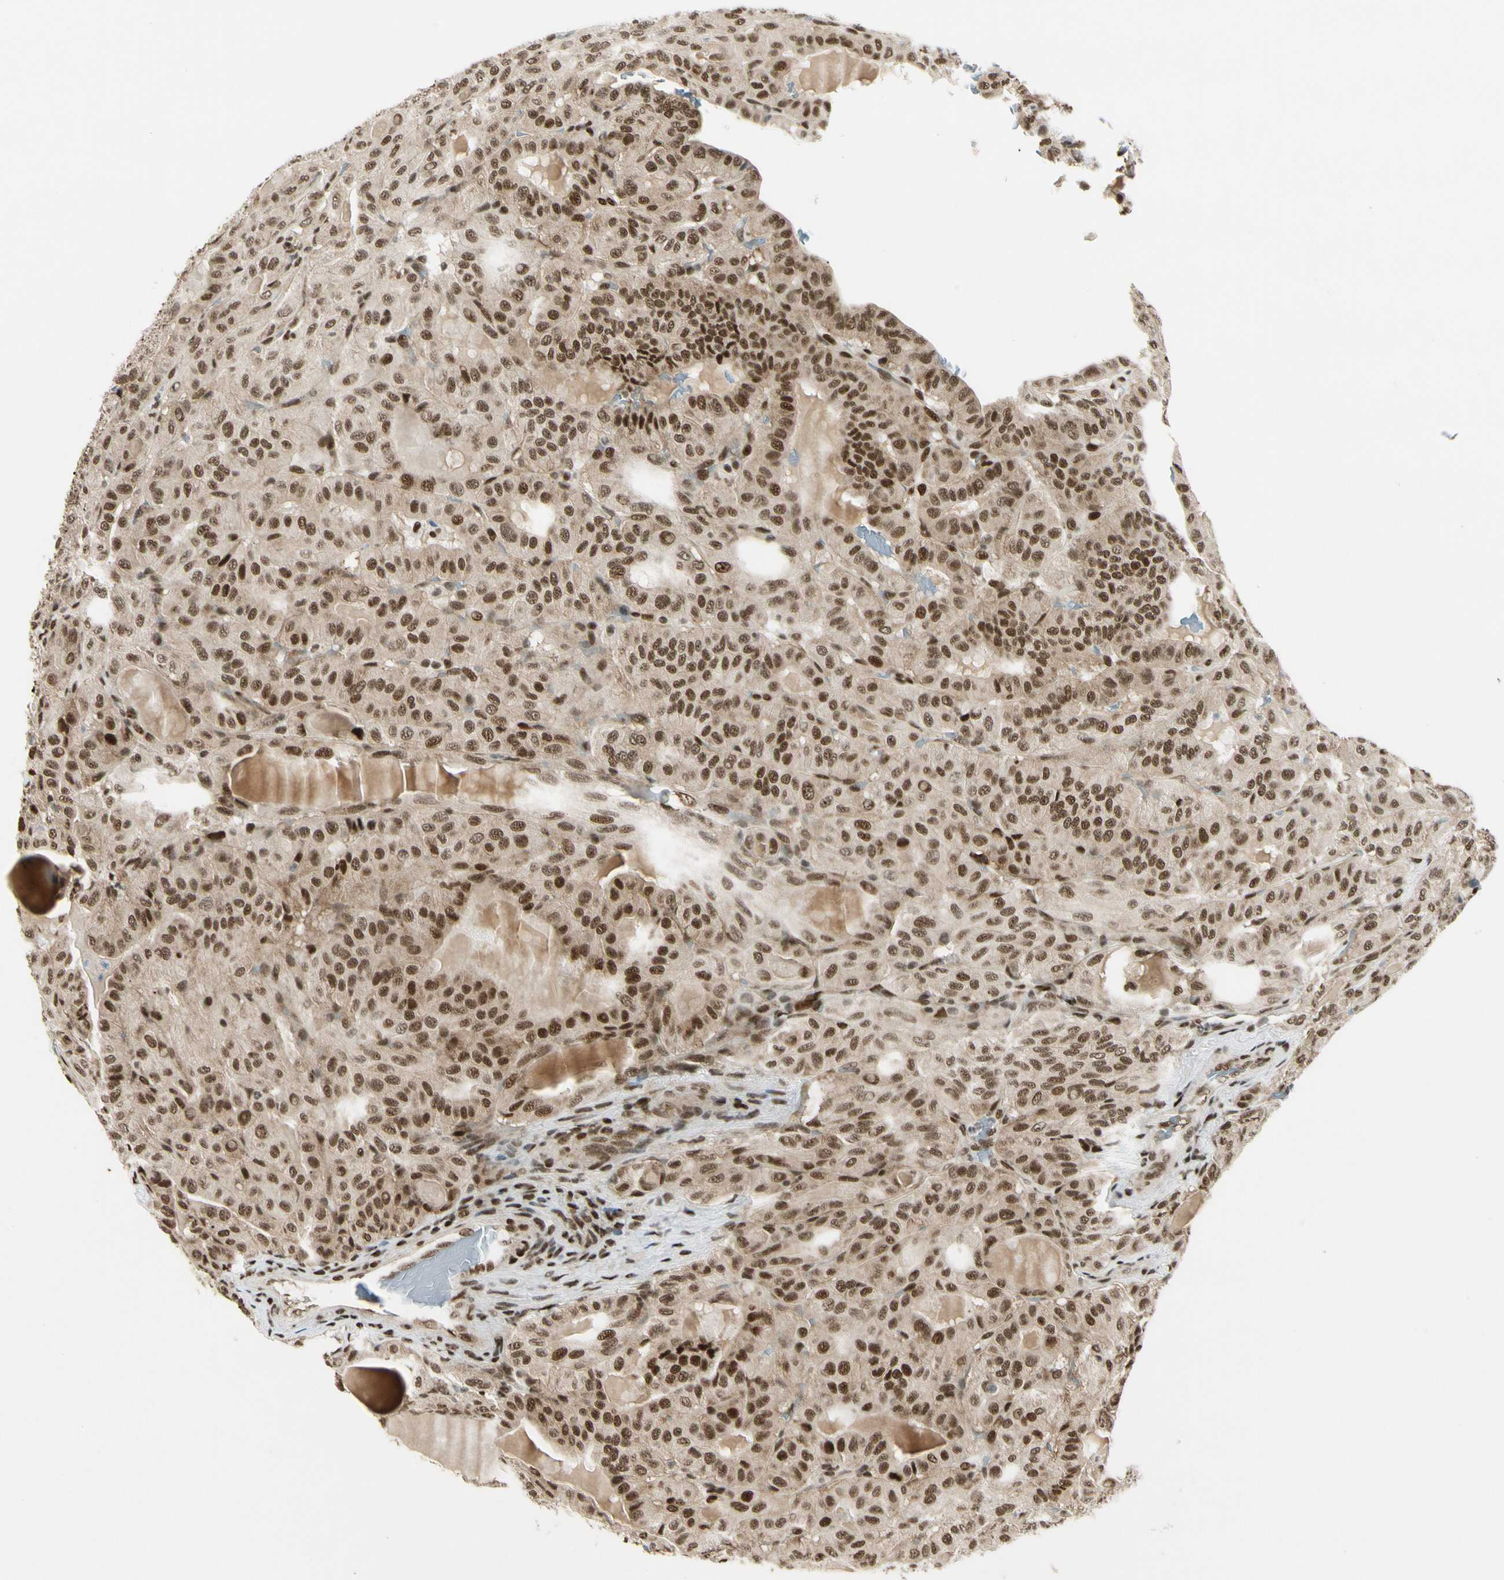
{"staining": {"intensity": "strong", "quantity": ">75%", "location": "cytoplasmic/membranous,nuclear"}, "tissue": "thyroid cancer", "cell_type": "Tumor cells", "image_type": "cancer", "snomed": [{"axis": "morphology", "description": "Papillary adenocarcinoma, NOS"}, {"axis": "topography", "description": "Thyroid gland"}], "caption": "Immunohistochemical staining of thyroid papillary adenocarcinoma shows high levels of strong cytoplasmic/membranous and nuclear protein staining in approximately >75% of tumor cells.", "gene": "FUS", "patient": {"sex": "male", "age": 77}}